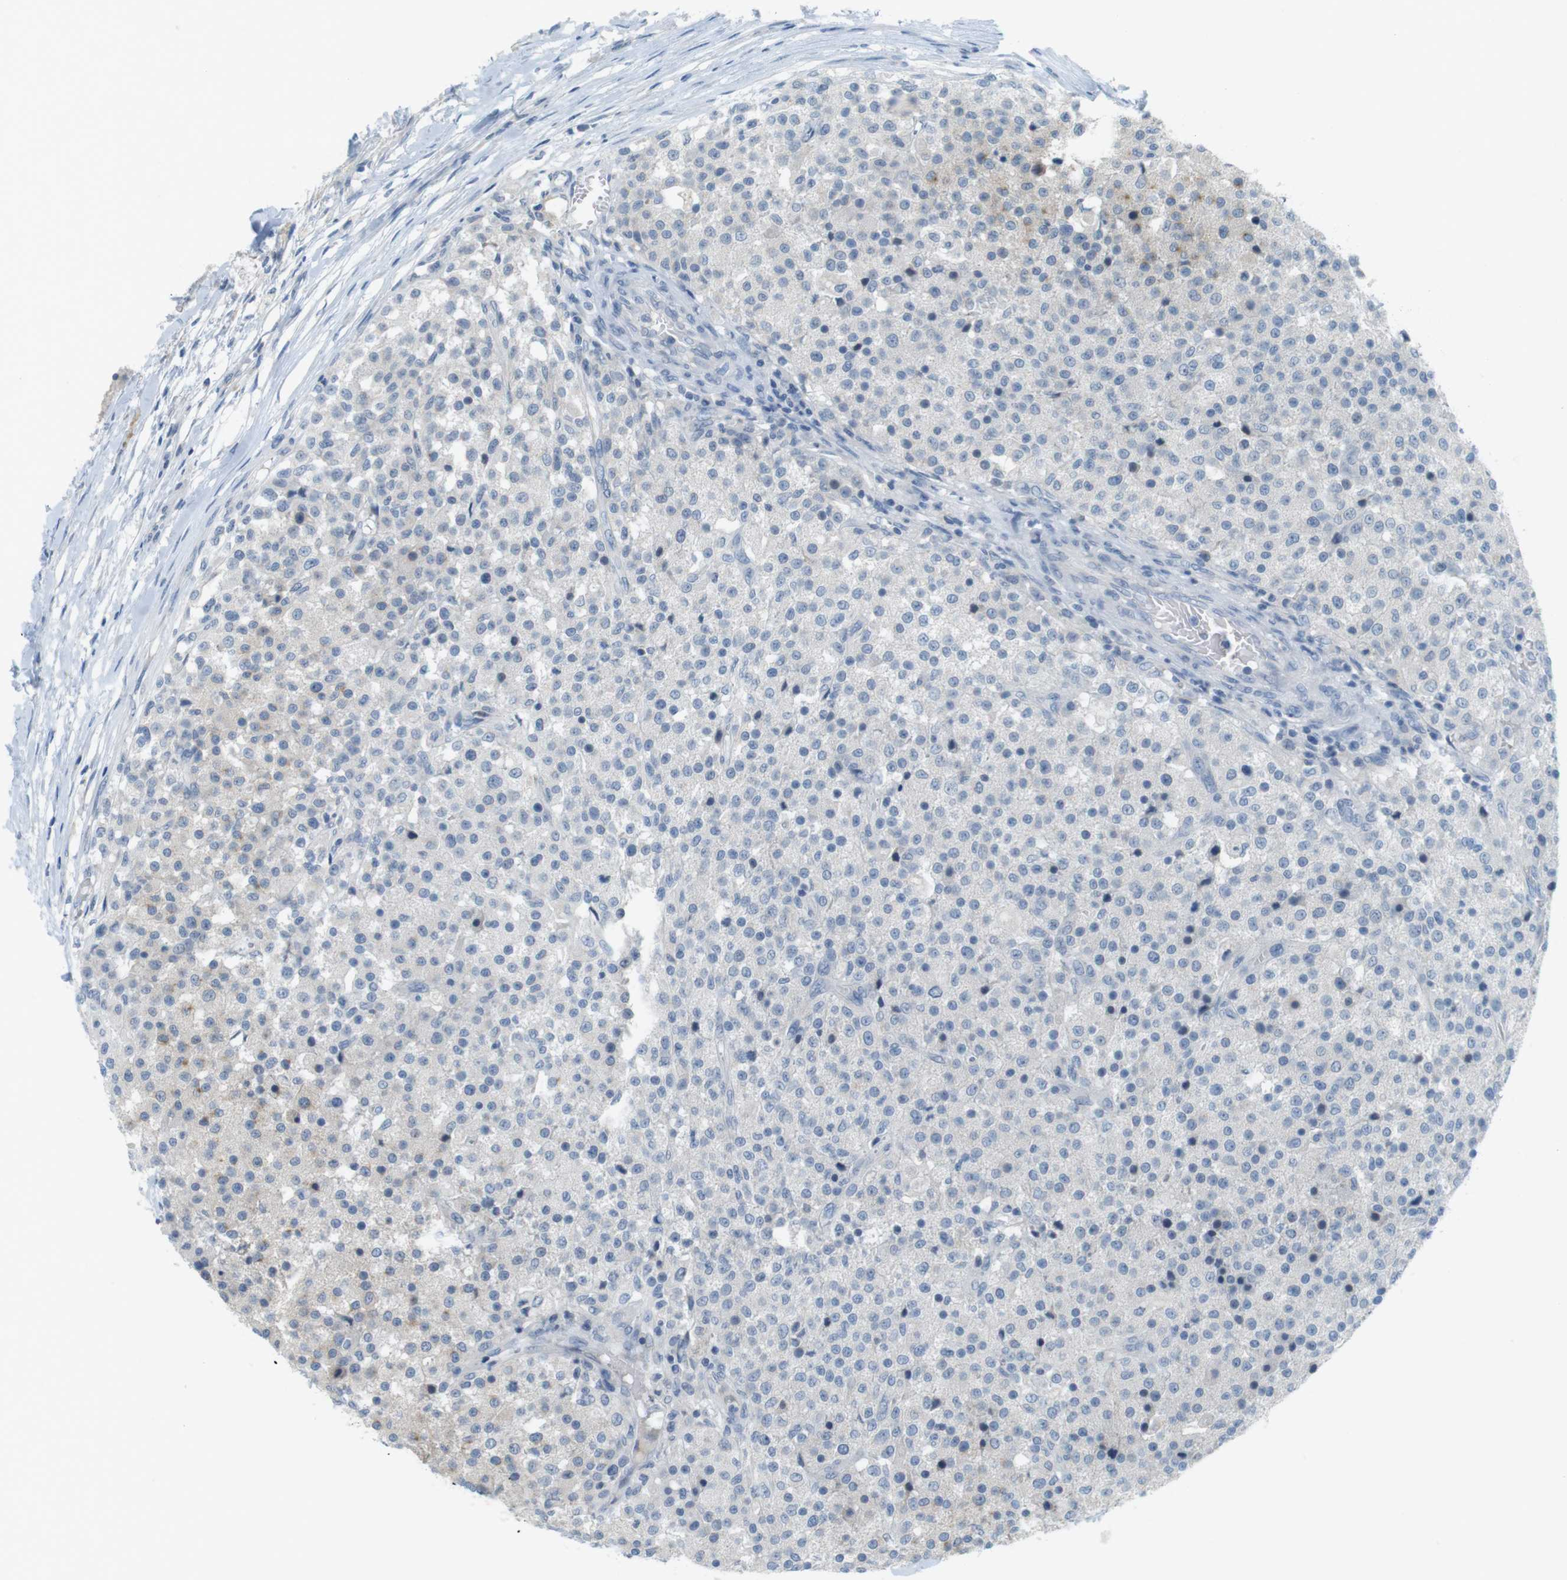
{"staining": {"intensity": "negative", "quantity": "none", "location": "none"}, "tissue": "testis cancer", "cell_type": "Tumor cells", "image_type": "cancer", "snomed": [{"axis": "morphology", "description": "Seminoma, NOS"}, {"axis": "topography", "description": "Testis"}], "caption": "A photomicrograph of human testis cancer (seminoma) is negative for staining in tumor cells.", "gene": "MUC5B", "patient": {"sex": "male", "age": 59}}